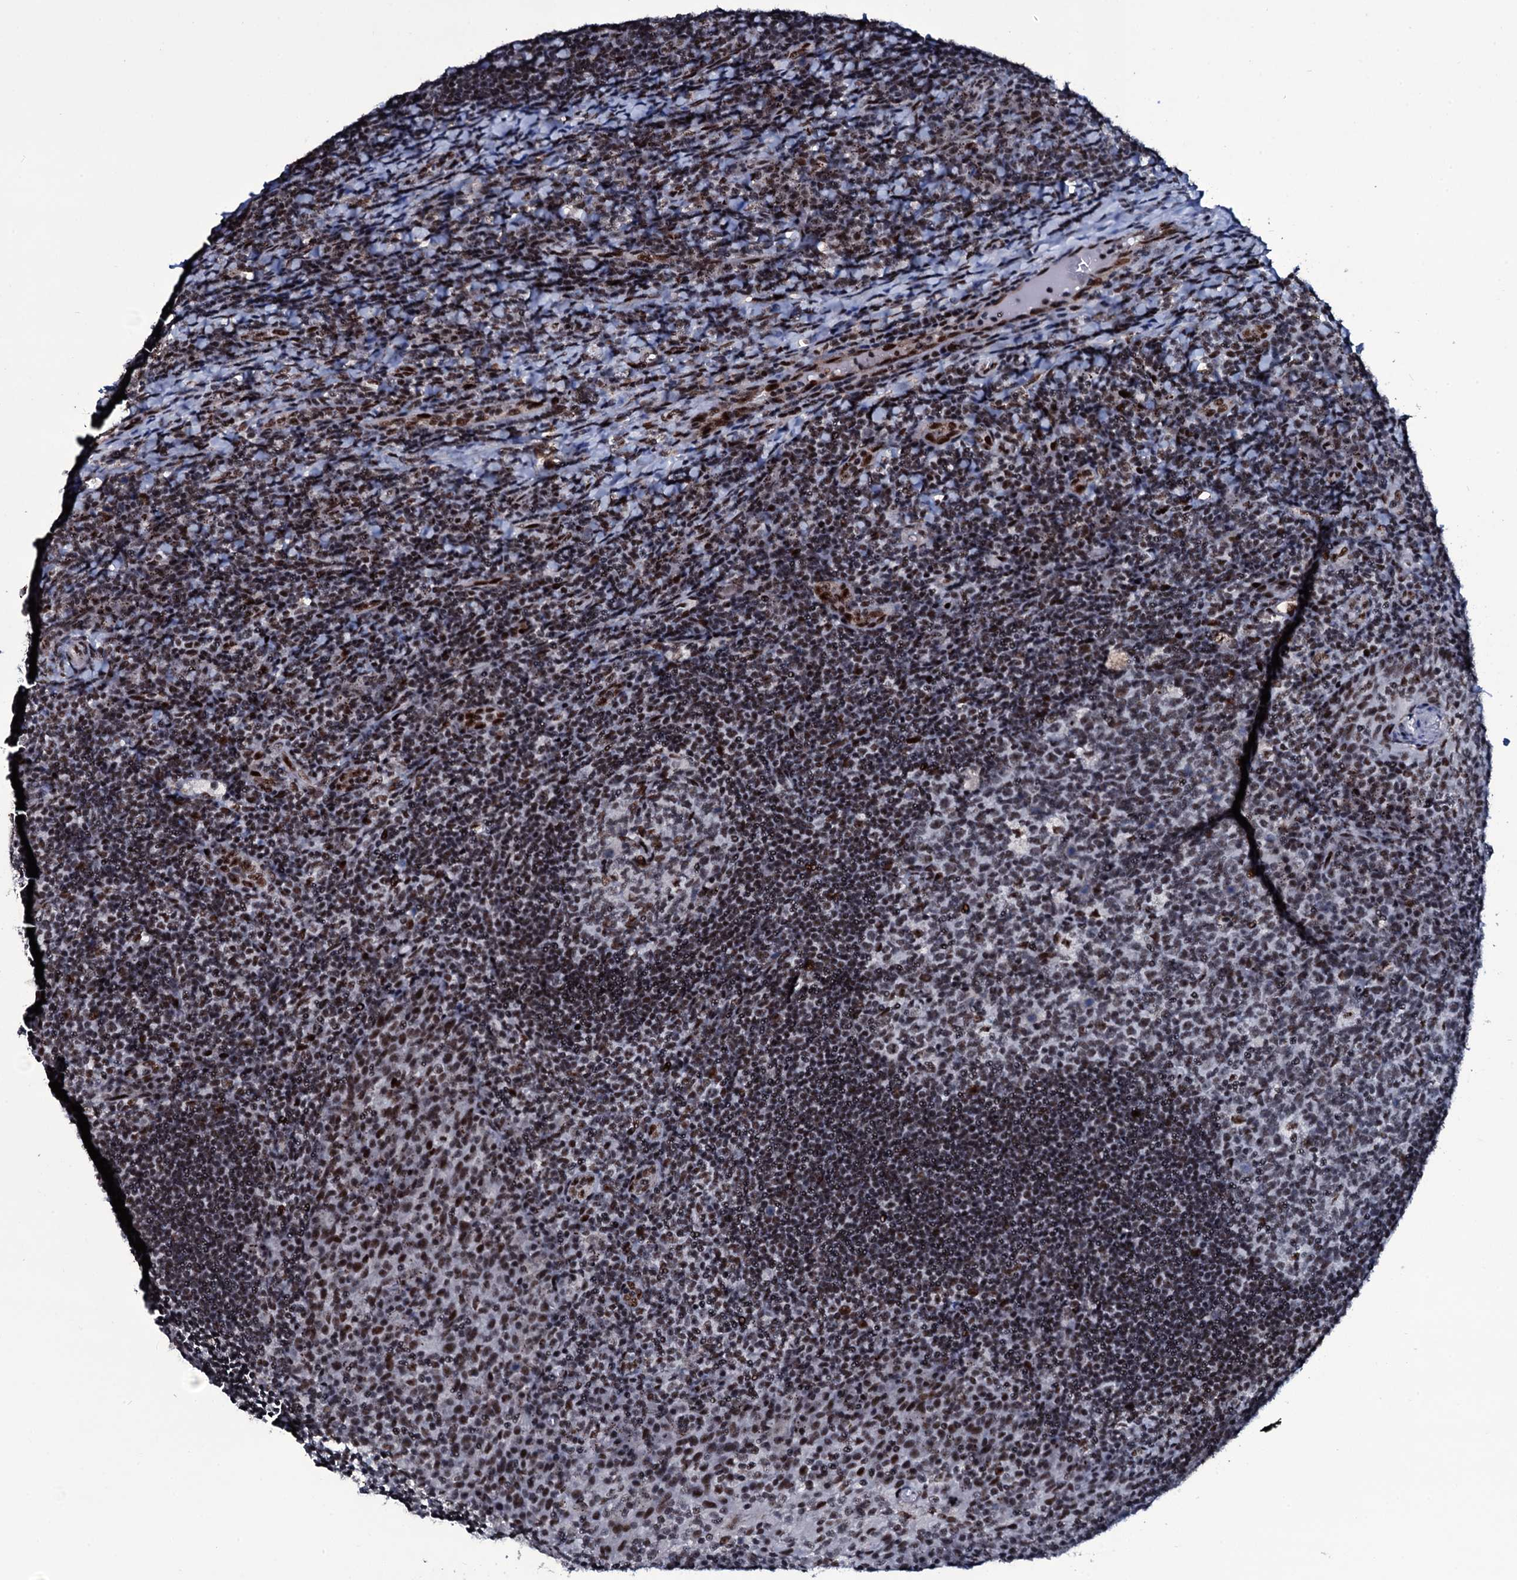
{"staining": {"intensity": "moderate", "quantity": "<25%", "location": "nuclear"}, "tissue": "tonsil", "cell_type": "Germinal center cells", "image_type": "normal", "snomed": [{"axis": "morphology", "description": "Normal tissue, NOS"}, {"axis": "topography", "description": "Tonsil"}], "caption": "Protein staining by IHC reveals moderate nuclear expression in approximately <25% of germinal center cells in unremarkable tonsil.", "gene": "ZMIZ2", "patient": {"sex": "male", "age": 17}}